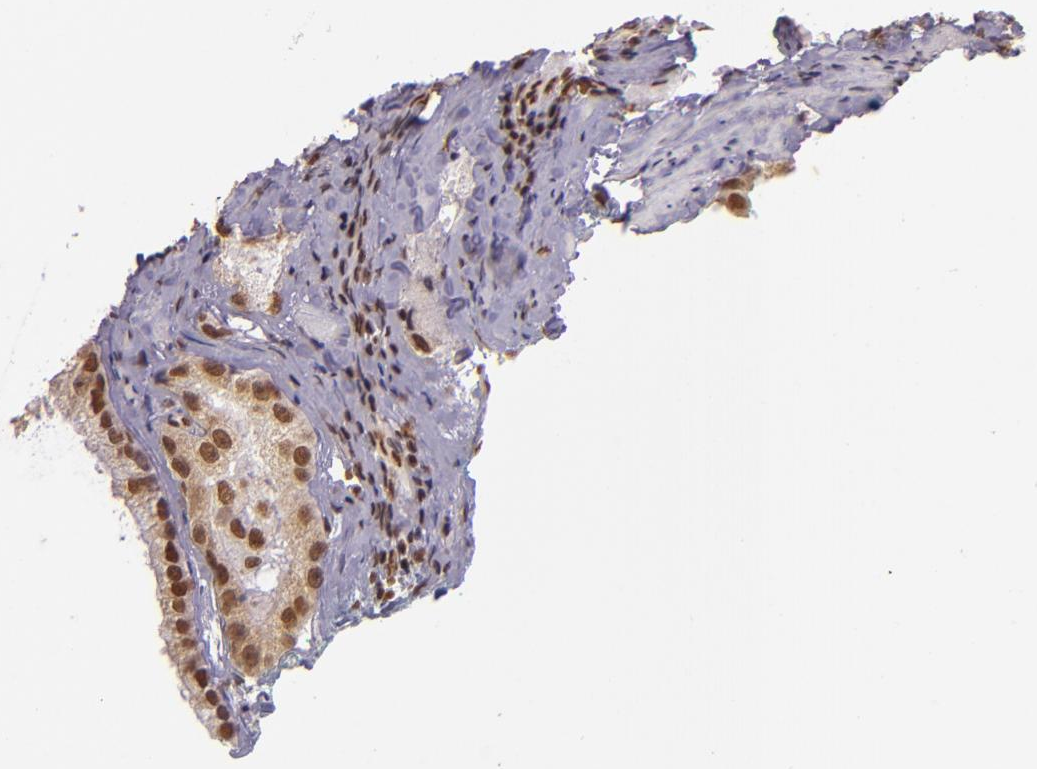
{"staining": {"intensity": "moderate", "quantity": ">75%", "location": "nuclear"}, "tissue": "prostate cancer", "cell_type": "Tumor cells", "image_type": "cancer", "snomed": [{"axis": "morphology", "description": "Adenocarcinoma, High grade"}, {"axis": "topography", "description": "Prostate"}], "caption": "Adenocarcinoma (high-grade) (prostate) tissue exhibits moderate nuclear positivity in about >75% of tumor cells, visualized by immunohistochemistry.", "gene": "USF1", "patient": {"sex": "male", "age": 63}}